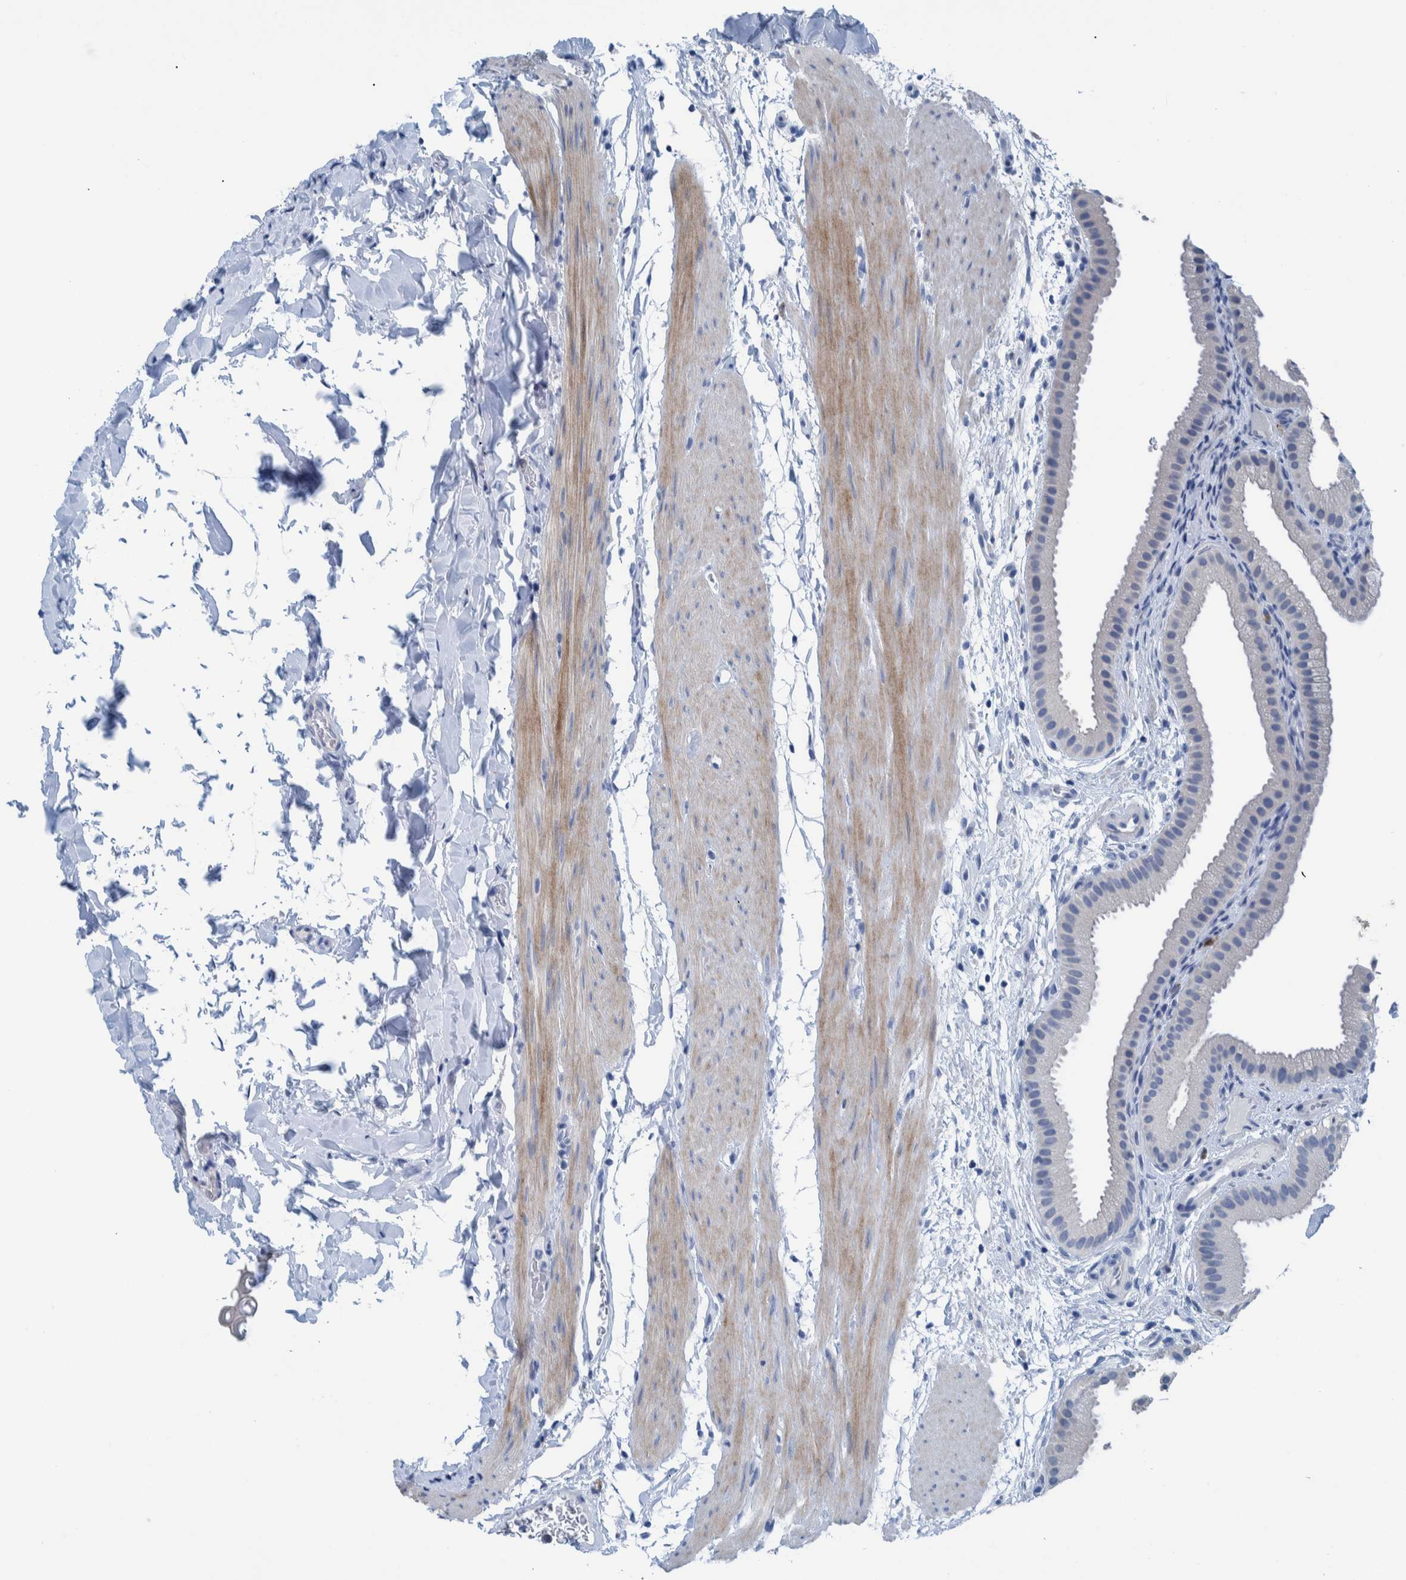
{"staining": {"intensity": "negative", "quantity": "none", "location": "none"}, "tissue": "gallbladder", "cell_type": "Glandular cells", "image_type": "normal", "snomed": [{"axis": "morphology", "description": "Normal tissue, NOS"}, {"axis": "topography", "description": "Gallbladder"}], "caption": "IHC of normal gallbladder demonstrates no staining in glandular cells.", "gene": "IDO1", "patient": {"sex": "female", "age": 64}}